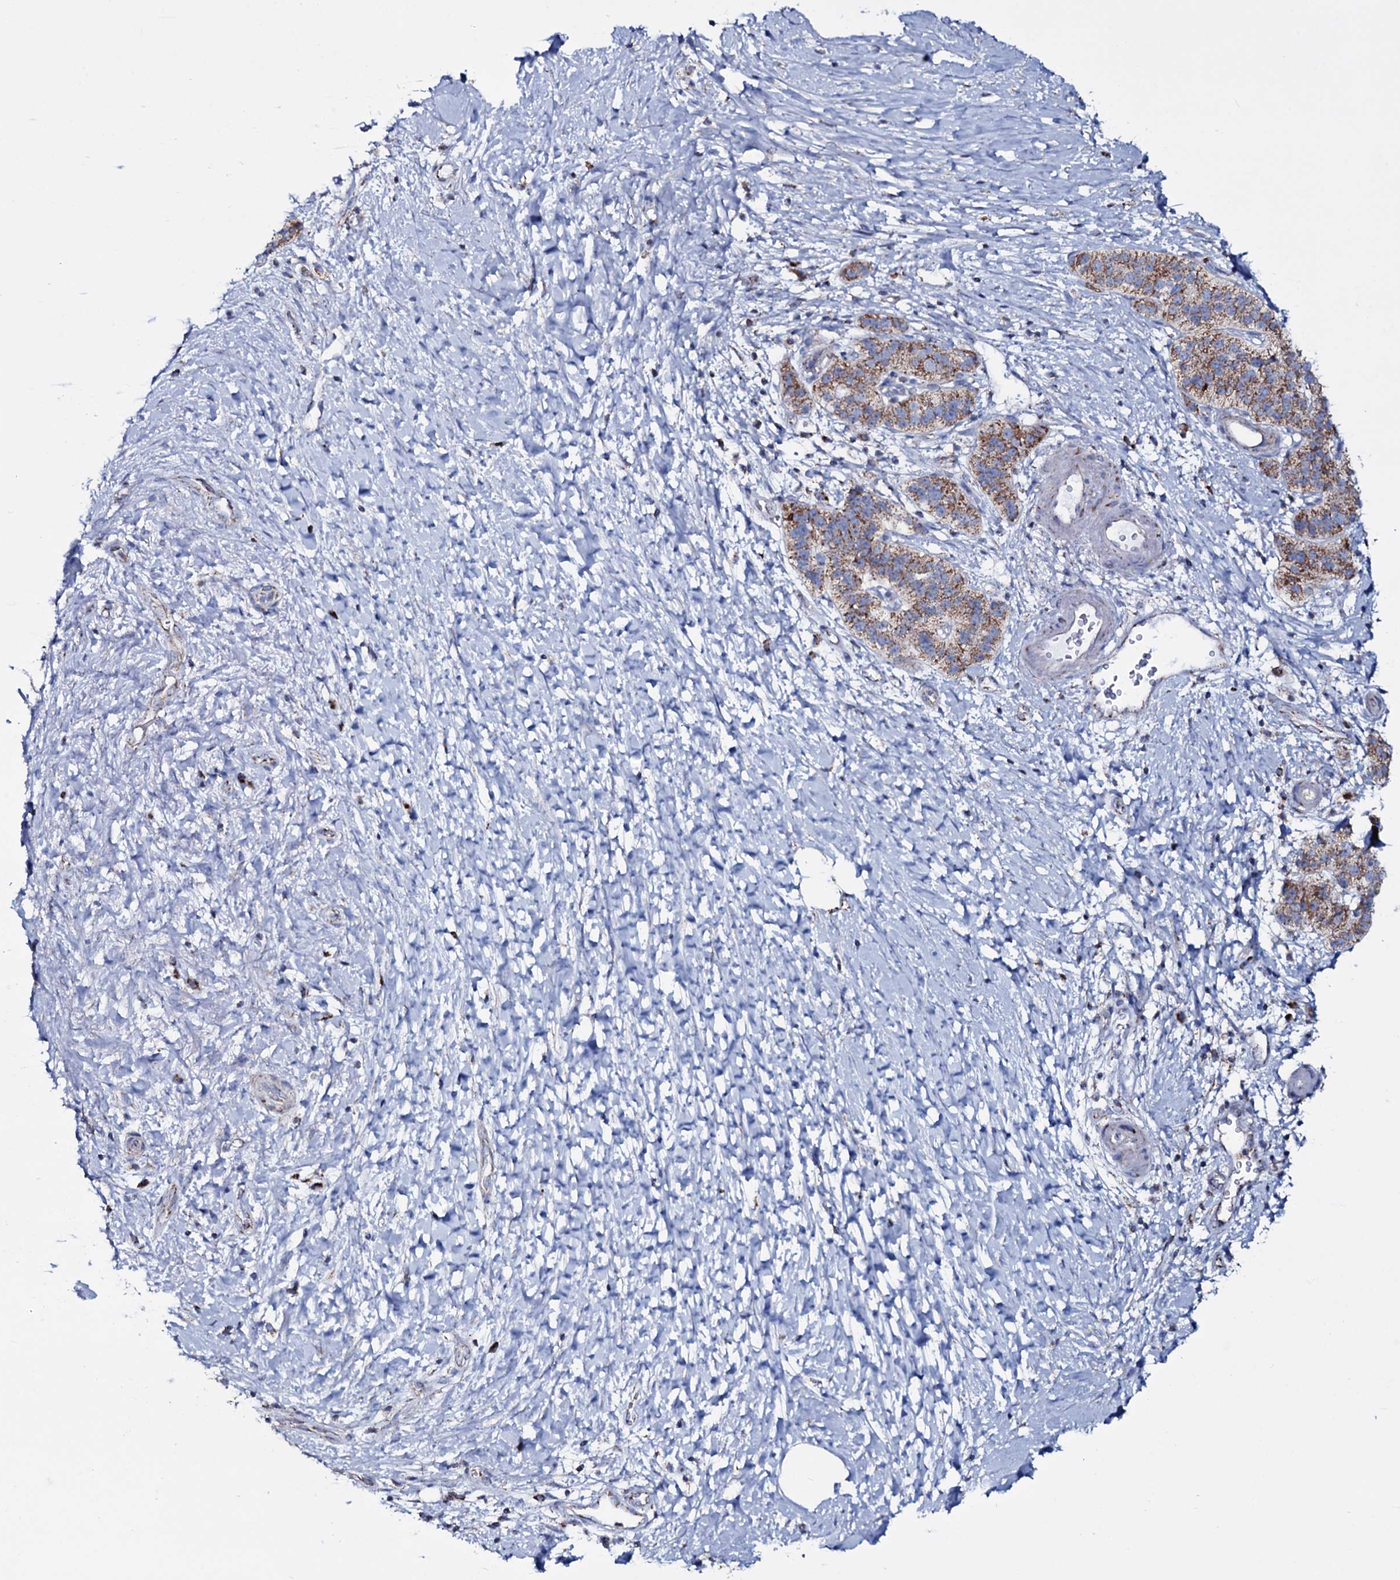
{"staining": {"intensity": "moderate", "quantity": ">75%", "location": "cytoplasmic/membranous"}, "tissue": "pancreatic cancer", "cell_type": "Tumor cells", "image_type": "cancer", "snomed": [{"axis": "morphology", "description": "Adenocarcinoma, NOS"}, {"axis": "topography", "description": "Pancreas"}], "caption": "DAB (3,3'-diaminobenzidine) immunohistochemical staining of pancreatic adenocarcinoma exhibits moderate cytoplasmic/membranous protein positivity in about >75% of tumor cells. (IHC, brightfield microscopy, high magnification).", "gene": "MRPS35", "patient": {"sex": "male", "age": 50}}